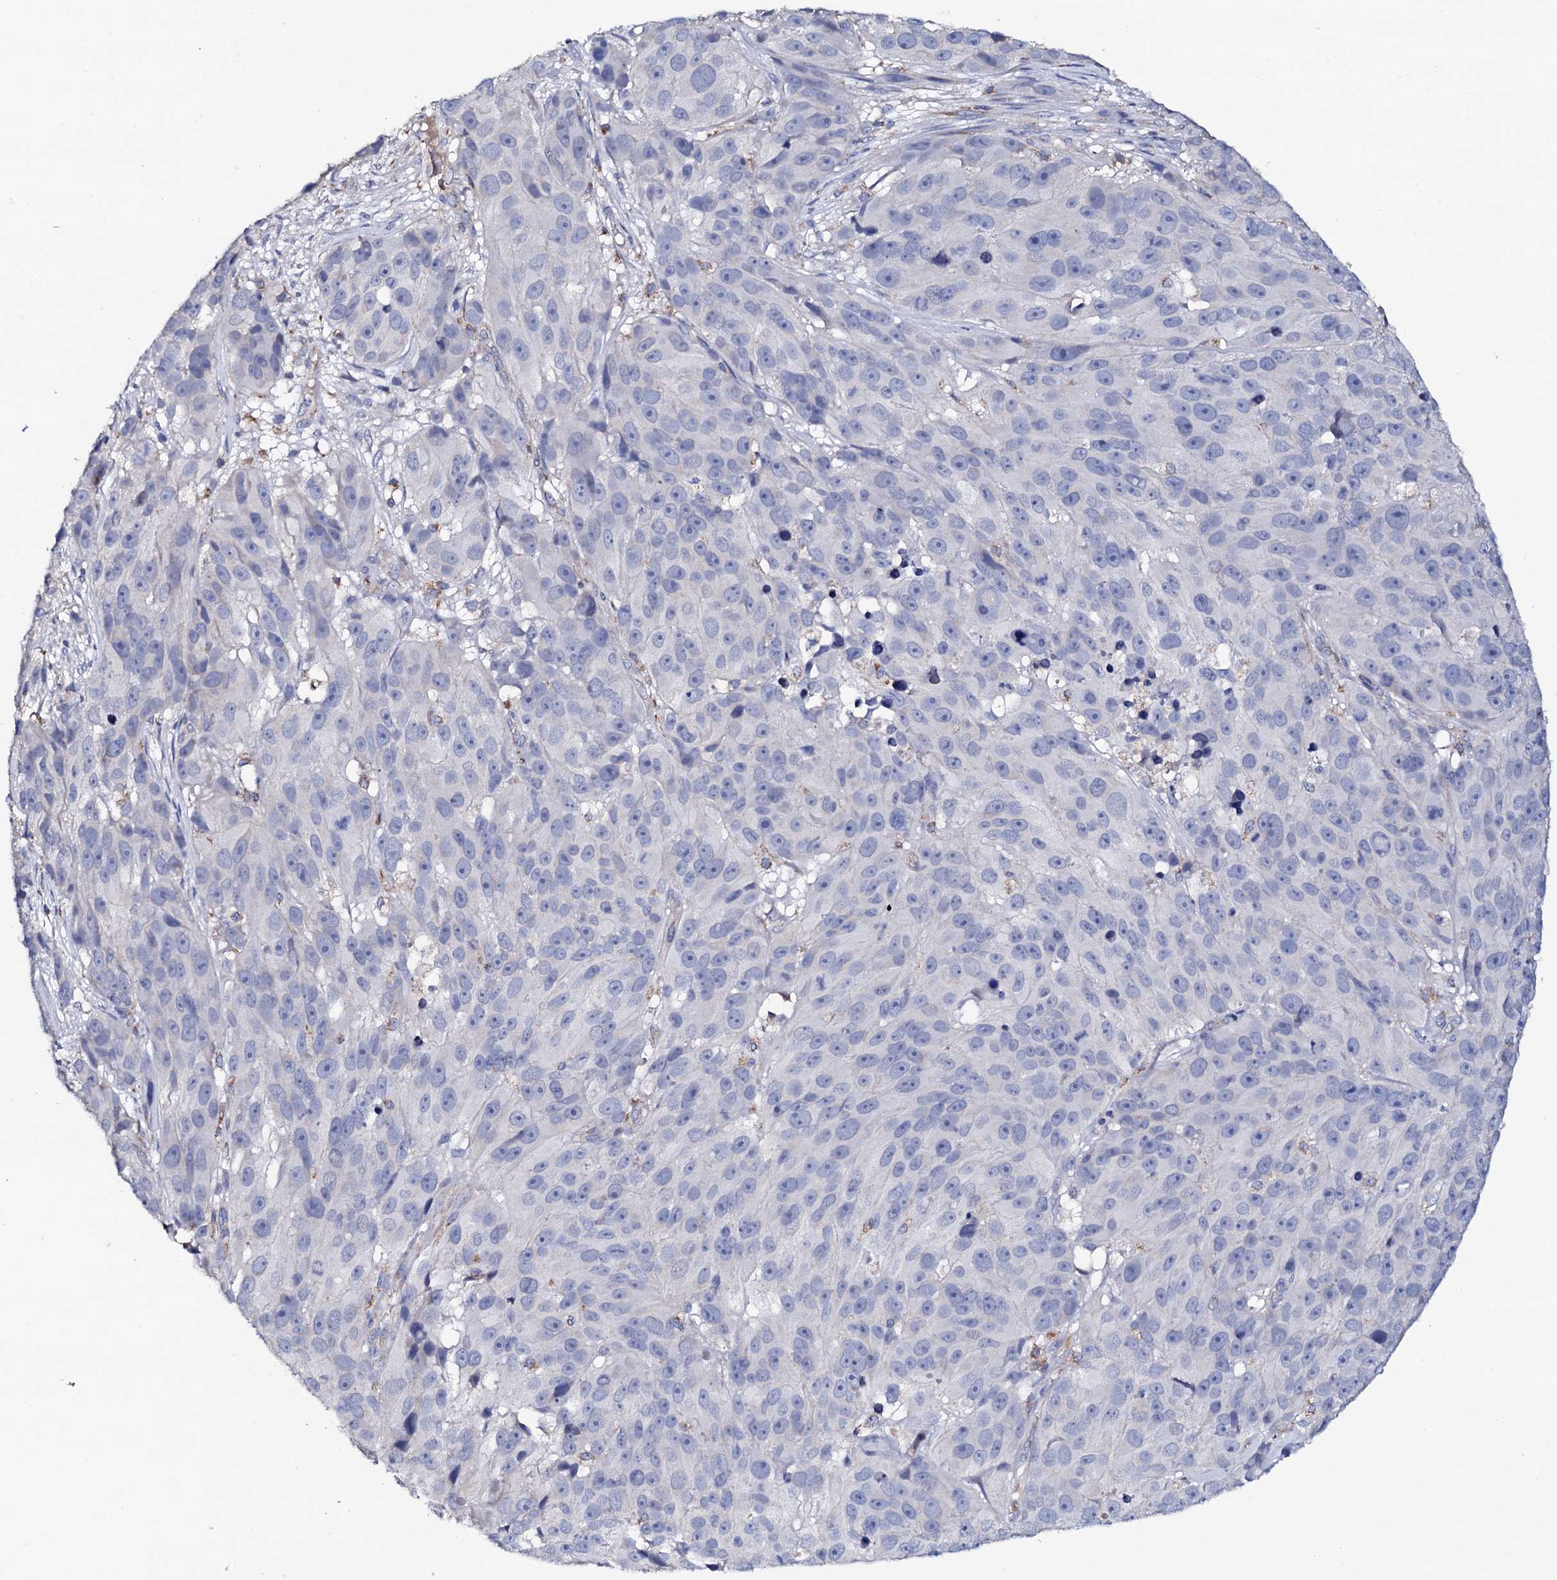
{"staining": {"intensity": "negative", "quantity": "none", "location": "none"}, "tissue": "melanoma", "cell_type": "Tumor cells", "image_type": "cancer", "snomed": [{"axis": "morphology", "description": "Malignant melanoma, NOS"}, {"axis": "topography", "description": "Skin"}], "caption": "This is an IHC image of melanoma. There is no positivity in tumor cells.", "gene": "TCAF2", "patient": {"sex": "male", "age": 84}}